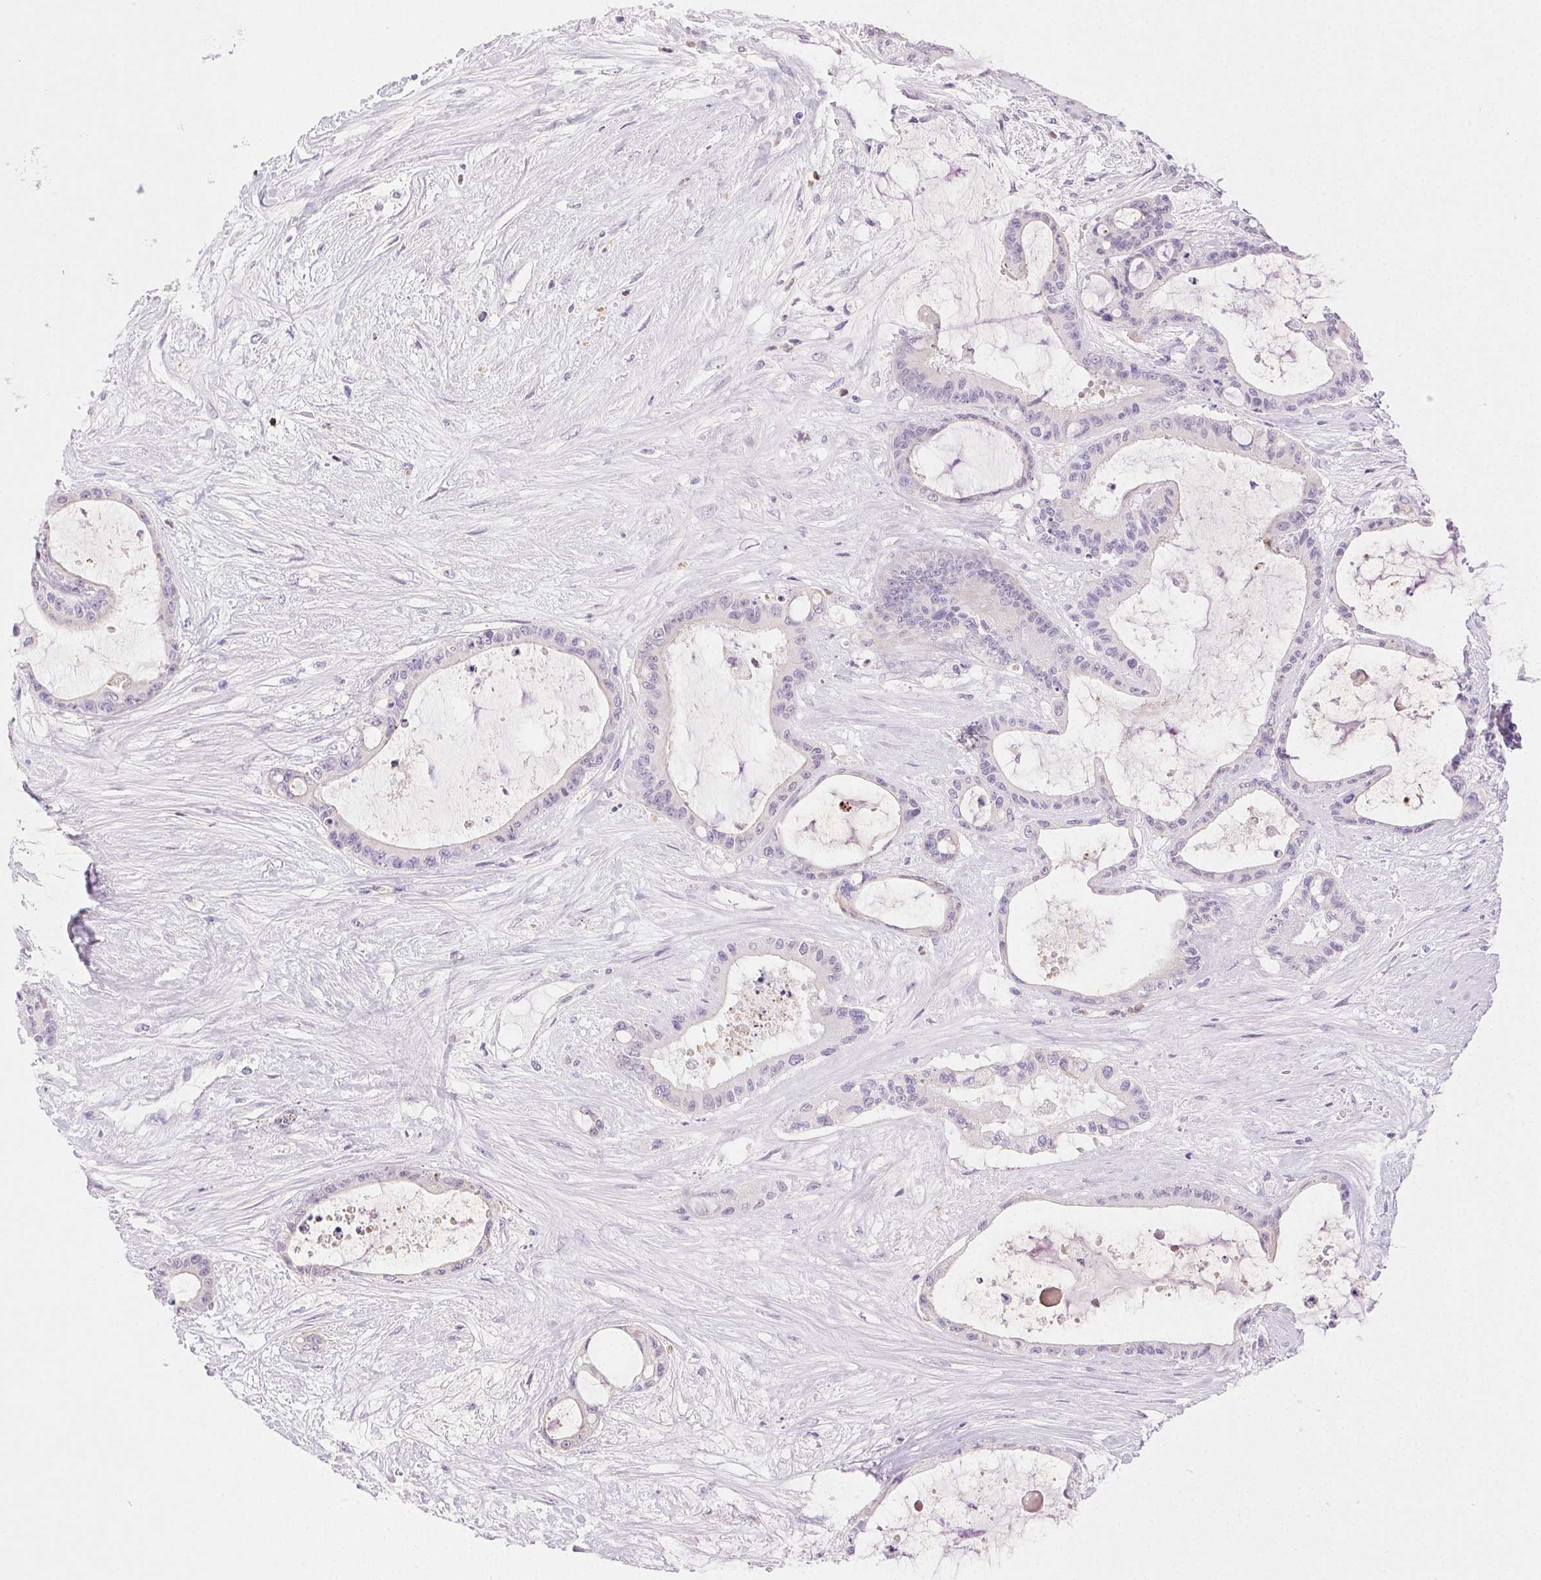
{"staining": {"intensity": "negative", "quantity": "none", "location": "none"}, "tissue": "liver cancer", "cell_type": "Tumor cells", "image_type": "cancer", "snomed": [{"axis": "morphology", "description": "Normal tissue, NOS"}, {"axis": "morphology", "description": "Cholangiocarcinoma"}, {"axis": "topography", "description": "Liver"}, {"axis": "topography", "description": "Peripheral nerve tissue"}], "caption": "Immunohistochemistry micrograph of human liver cancer stained for a protein (brown), which reveals no expression in tumor cells.", "gene": "EMX2", "patient": {"sex": "female", "age": 73}}